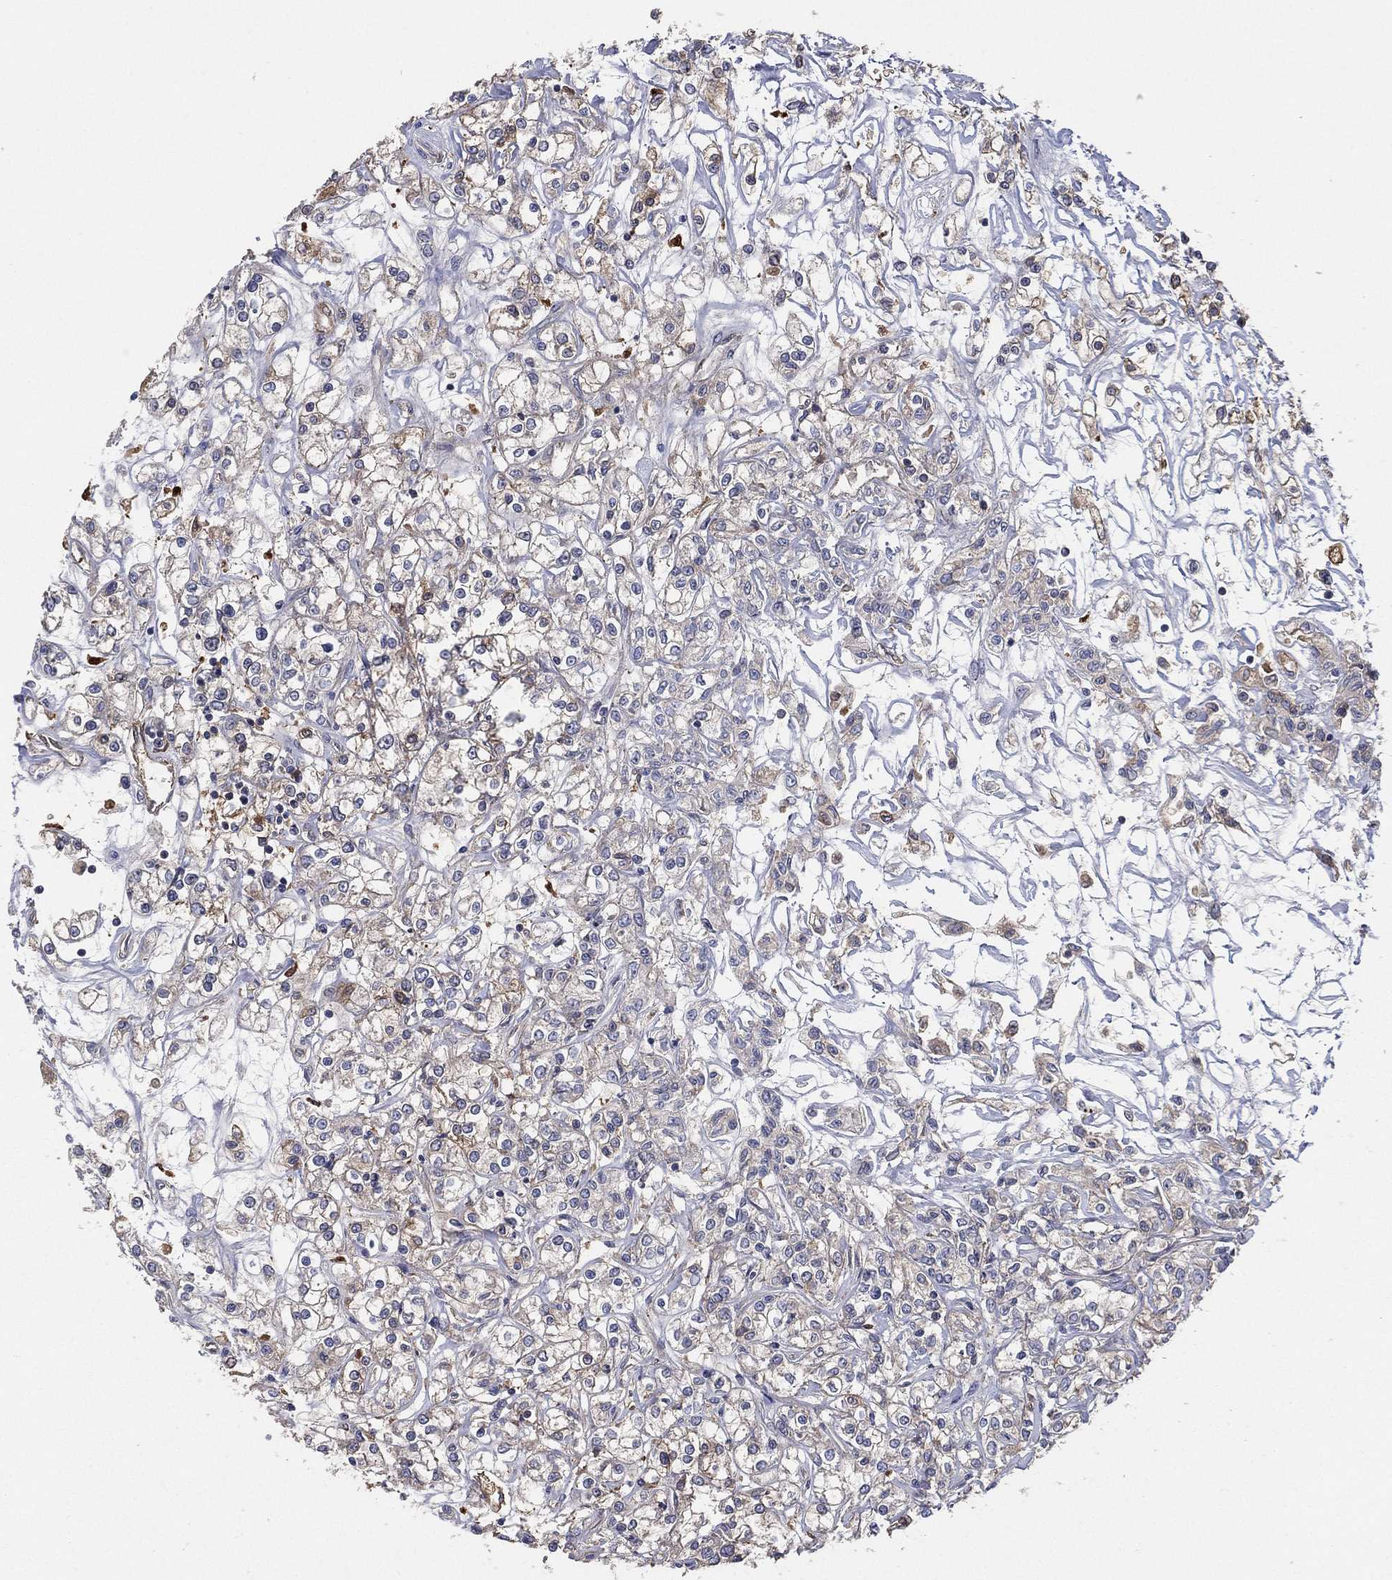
{"staining": {"intensity": "strong", "quantity": "<25%", "location": "cytoplasmic/membranous"}, "tissue": "renal cancer", "cell_type": "Tumor cells", "image_type": "cancer", "snomed": [{"axis": "morphology", "description": "Adenocarcinoma, NOS"}, {"axis": "topography", "description": "Kidney"}], "caption": "A photomicrograph of human adenocarcinoma (renal) stained for a protein displays strong cytoplasmic/membranous brown staining in tumor cells. (IHC, brightfield microscopy, high magnification).", "gene": "PSMG4", "patient": {"sex": "female", "age": 59}}